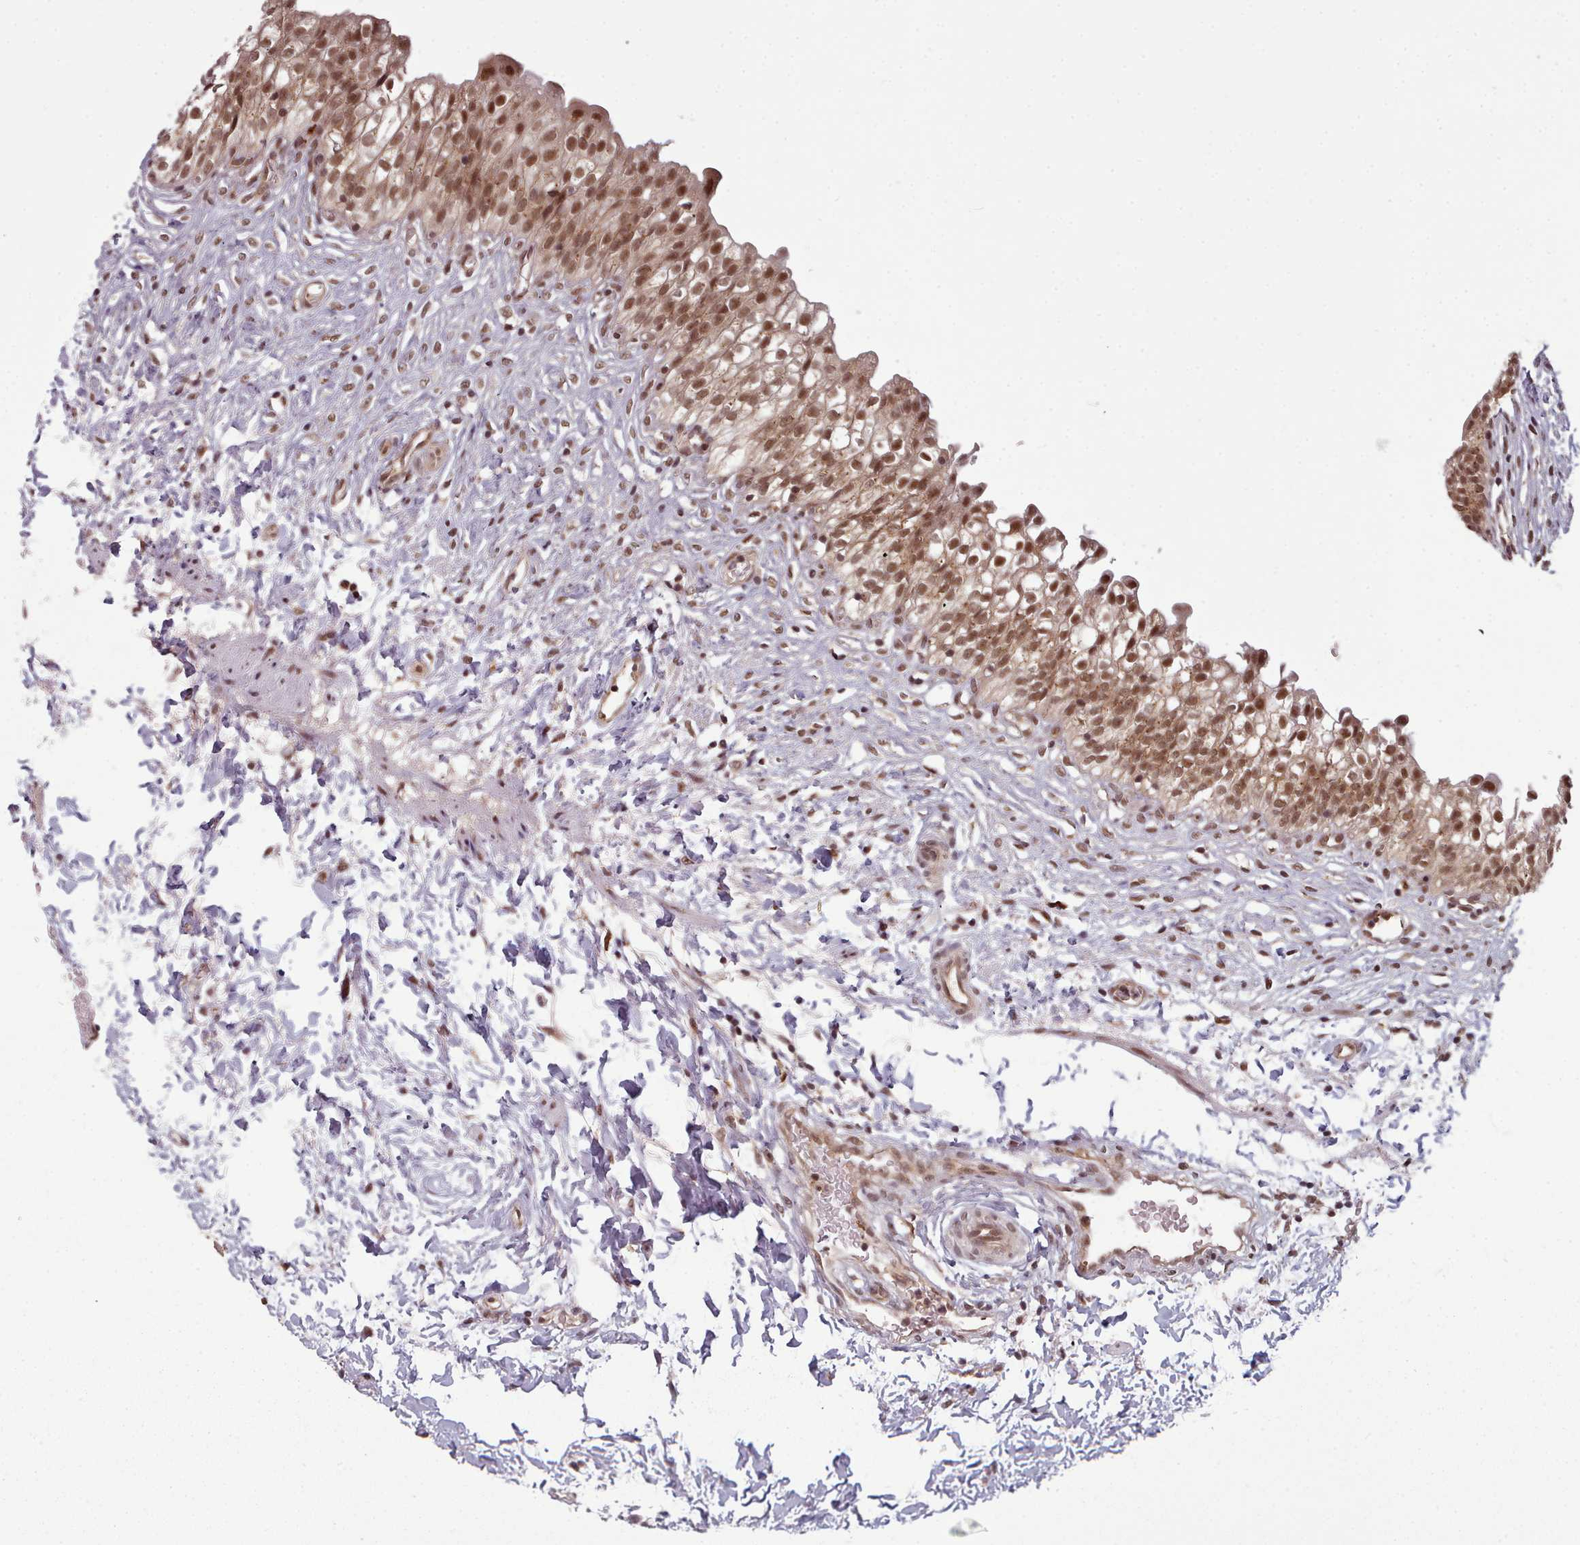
{"staining": {"intensity": "moderate", "quantity": ">75%", "location": "cytoplasmic/membranous,nuclear"}, "tissue": "urinary bladder", "cell_type": "Urothelial cells", "image_type": "normal", "snomed": [{"axis": "morphology", "description": "Normal tissue, NOS"}, {"axis": "topography", "description": "Urinary bladder"}], "caption": "A high-resolution histopathology image shows IHC staining of normal urinary bladder, which displays moderate cytoplasmic/membranous,nuclear staining in approximately >75% of urothelial cells. The protein is stained brown, and the nuclei are stained in blue (DAB (3,3'-diaminobenzidine) IHC with brightfield microscopy, high magnification).", "gene": "DHX8", "patient": {"sex": "male", "age": 55}}